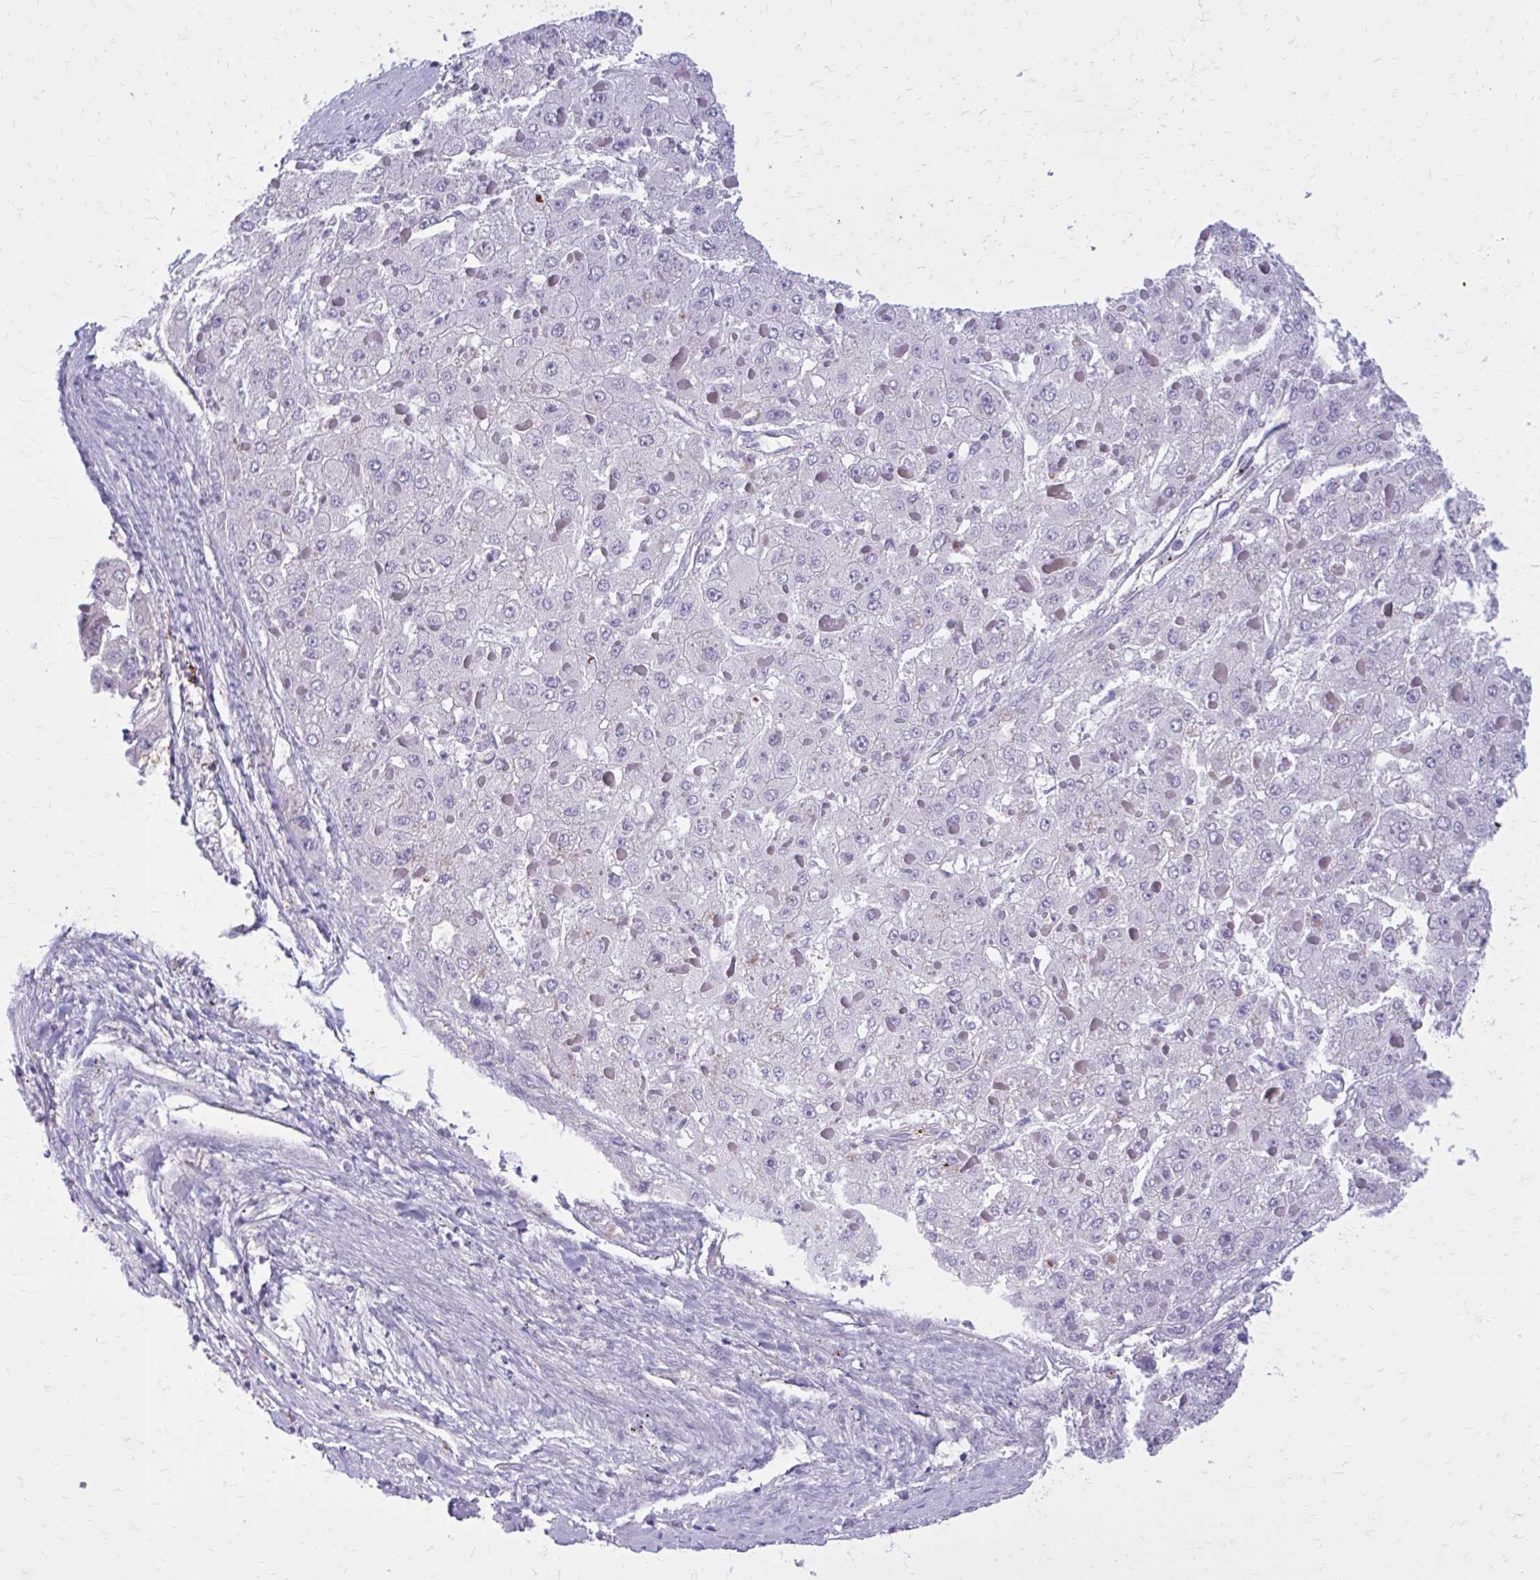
{"staining": {"intensity": "negative", "quantity": "none", "location": "none"}, "tissue": "liver cancer", "cell_type": "Tumor cells", "image_type": "cancer", "snomed": [{"axis": "morphology", "description": "Carcinoma, Hepatocellular, NOS"}, {"axis": "topography", "description": "Liver"}], "caption": "IHC of human hepatocellular carcinoma (liver) exhibits no staining in tumor cells.", "gene": "BEND5", "patient": {"sex": "female", "age": 73}}